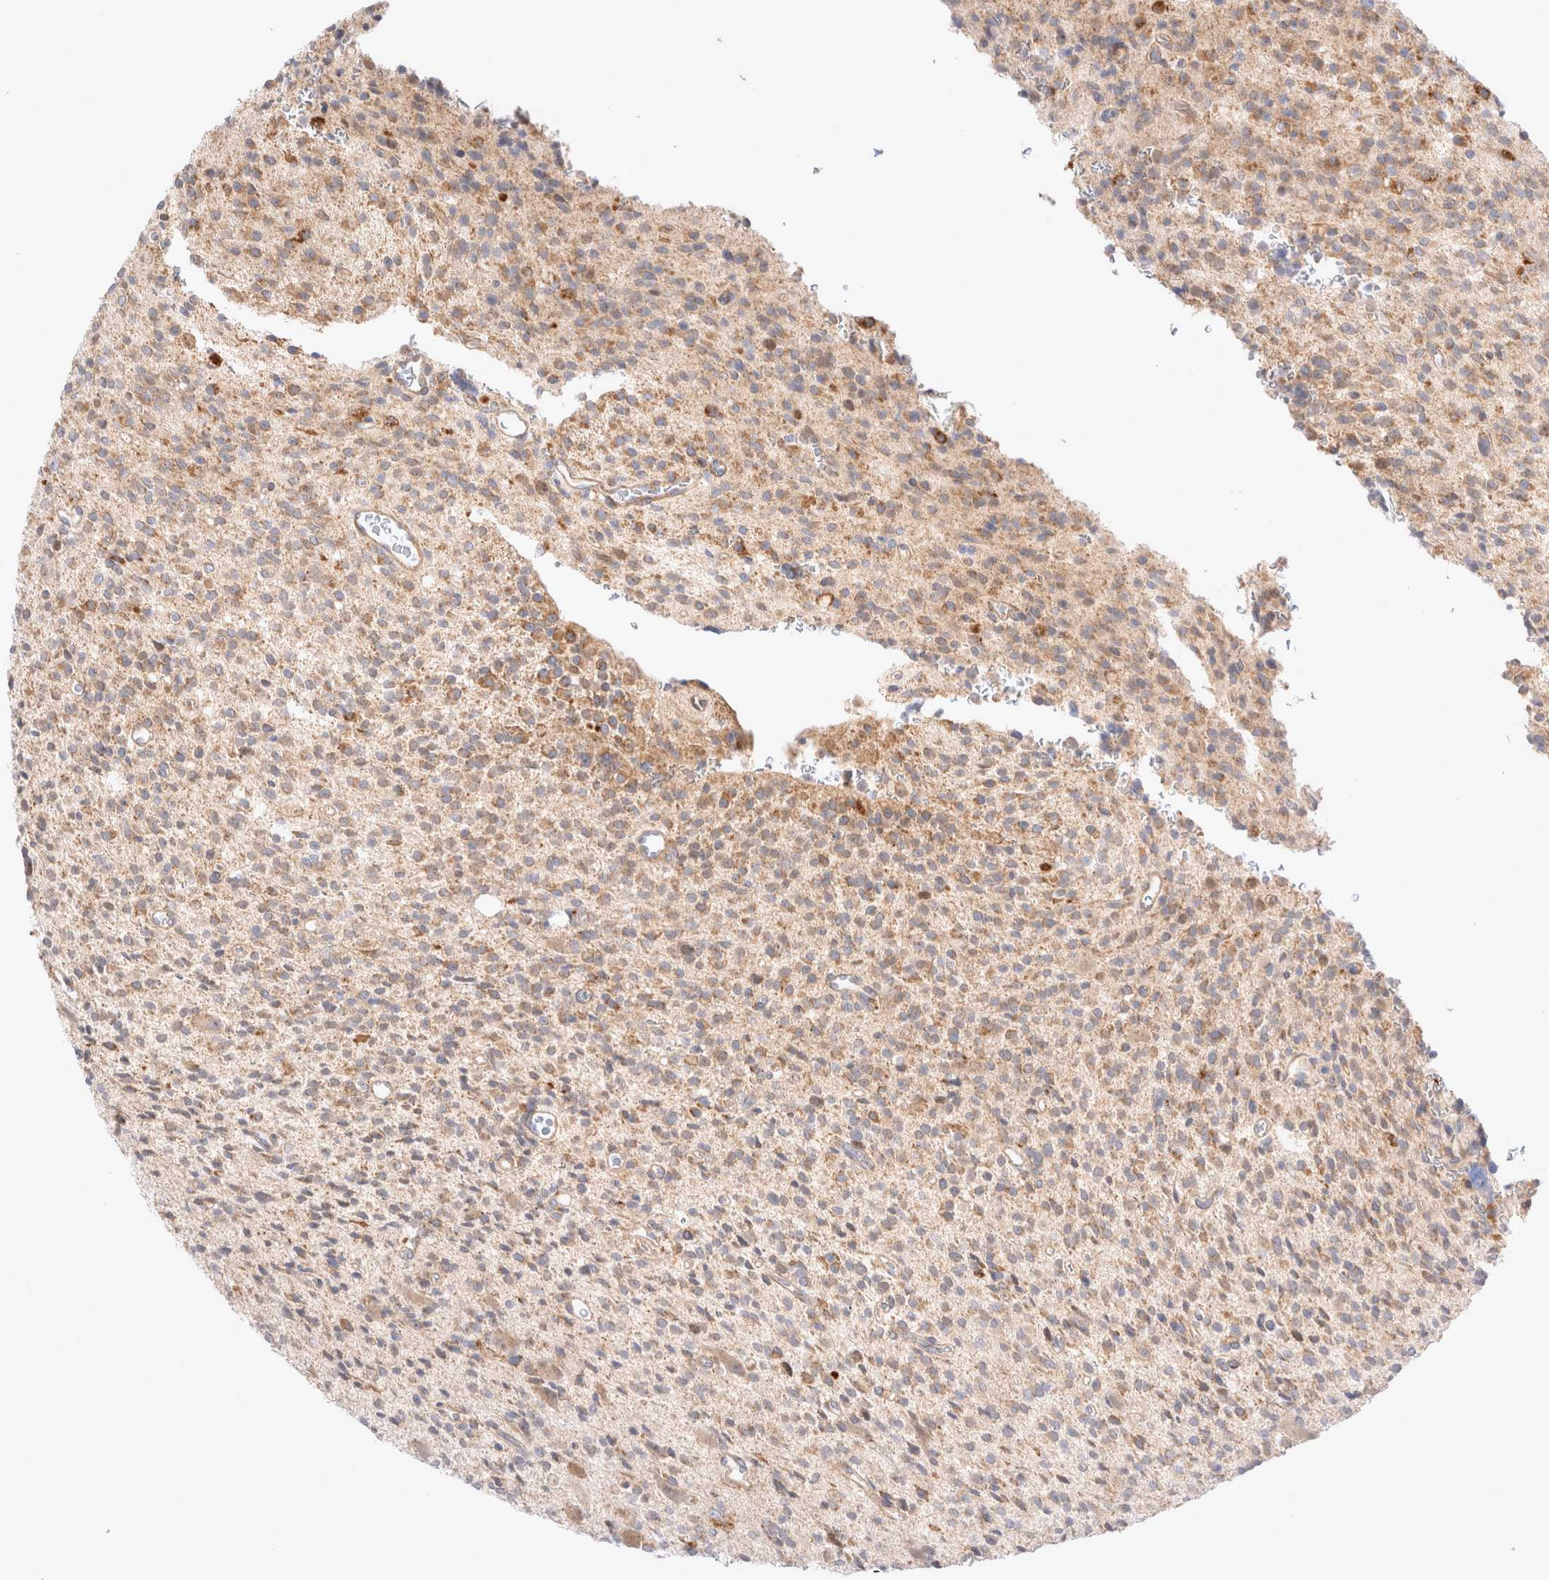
{"staining": {"intensity": "moderate", "quantity": "25%-75%", "location": "cytoplasmic/membranous"}, "tissue": "glioma", "cell_type": "Tumor cells", "image_type": "cancer", "snomed": [{"axis": "morphology", "description": "Glioma, malignant, High grade"}, {"axis": "topography", "description": "Brain"}], "caption": "A brown stain shows moderate cytoplasmic/membranous staining of a protein in human glioma tumor cells.", "gene": "NPC1", "patient": {"sex": "male", "age": 34}}